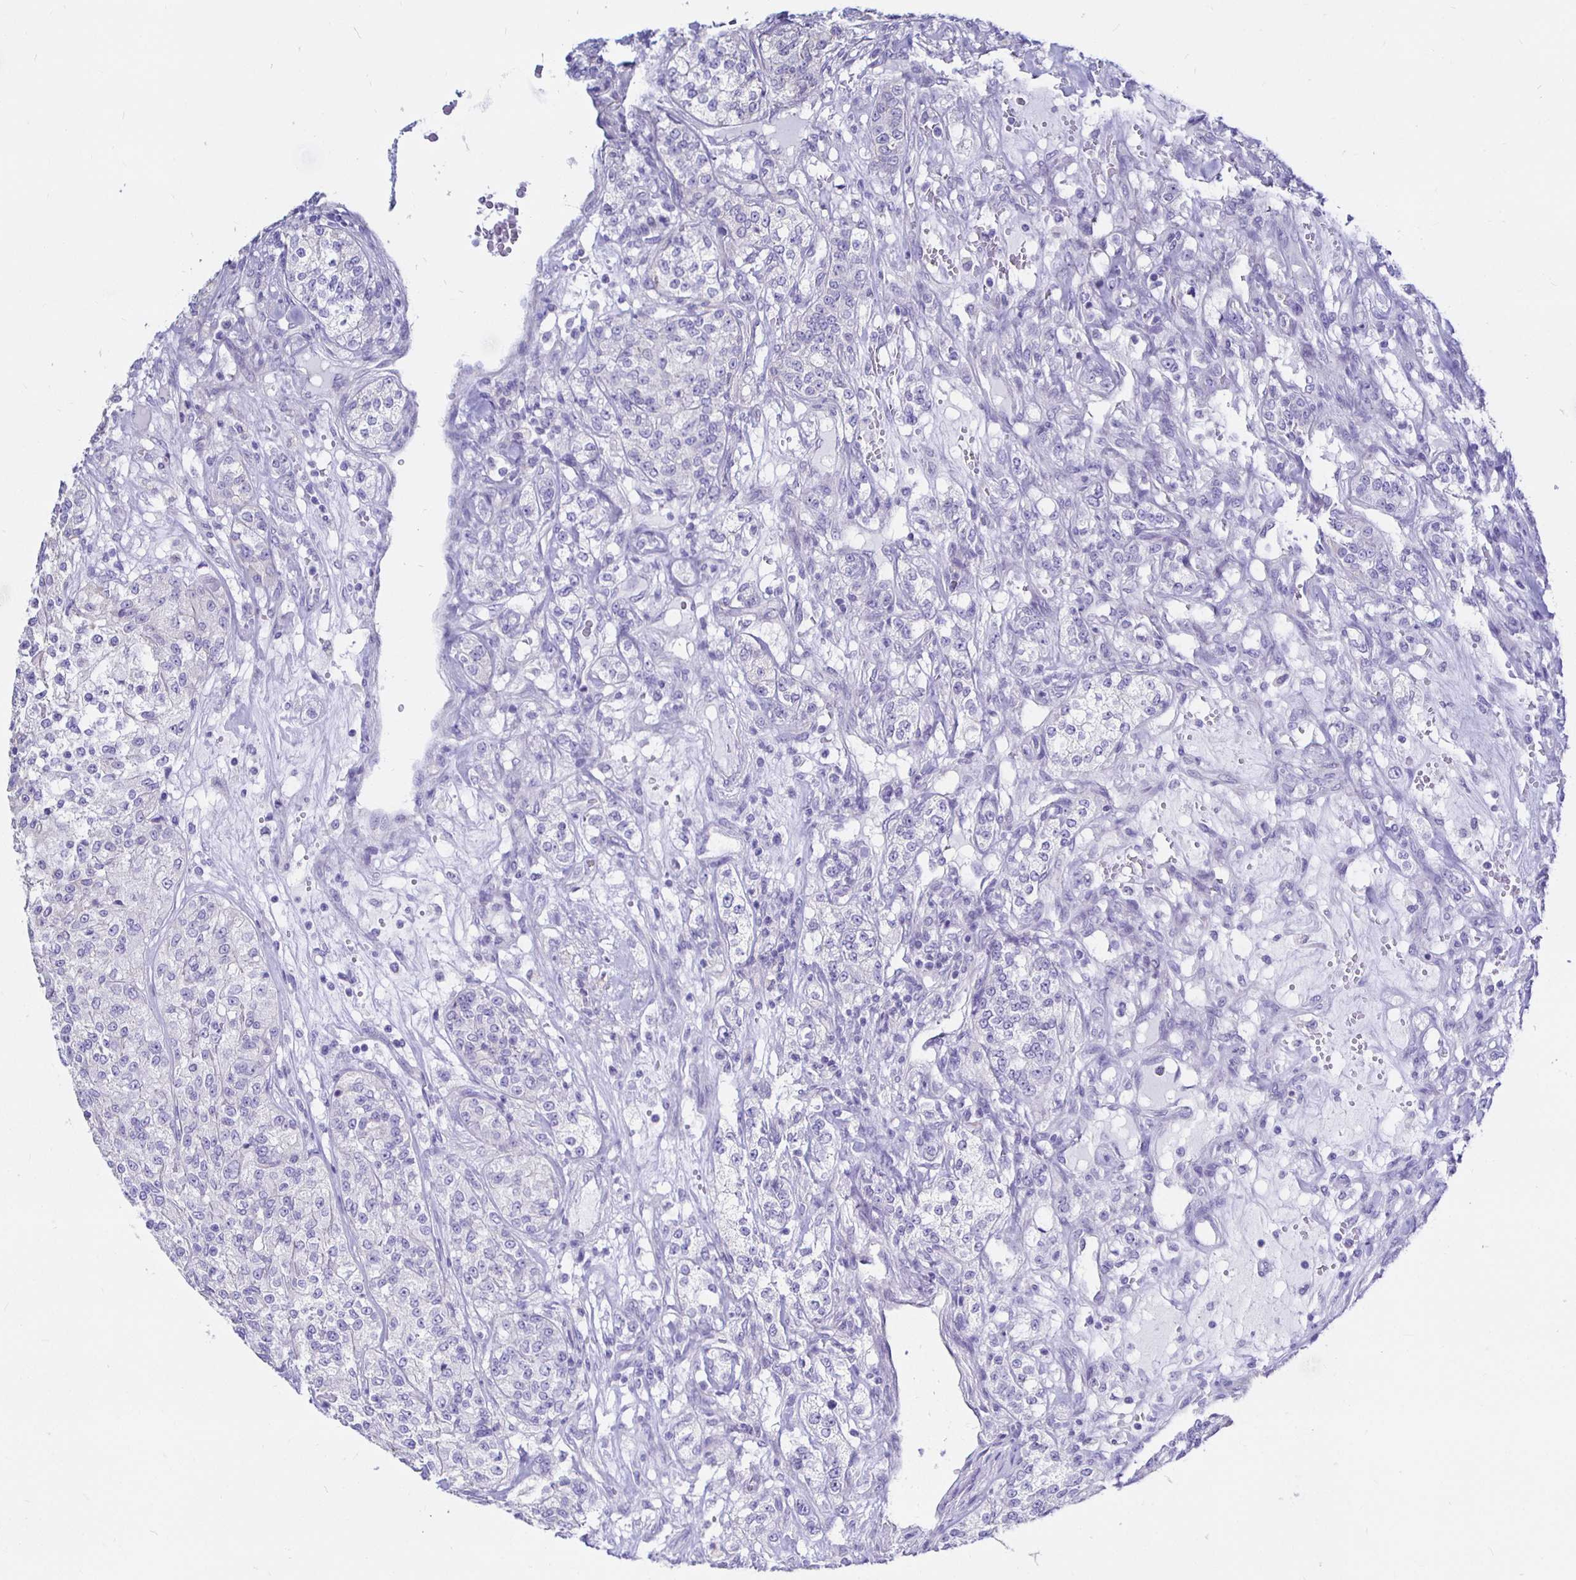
{"staining": {"intensity": "negative", "quantity": "none", "location": "none"}, "tissue": "renal cancer", "cell_type": "Tumor cells", "image_type": "cancer", "snomed": [{"axis": "morphology", "description": "Adenocarcinoma, NOS"}, {"axis": "topography", "description": "Kidney"}], "caption": "Tumor cells are negative for brown protein staining in renal cancer (adenocarcinoma).", "gene": "UMOD", "patient": {"sex": "female", "age": 63}}